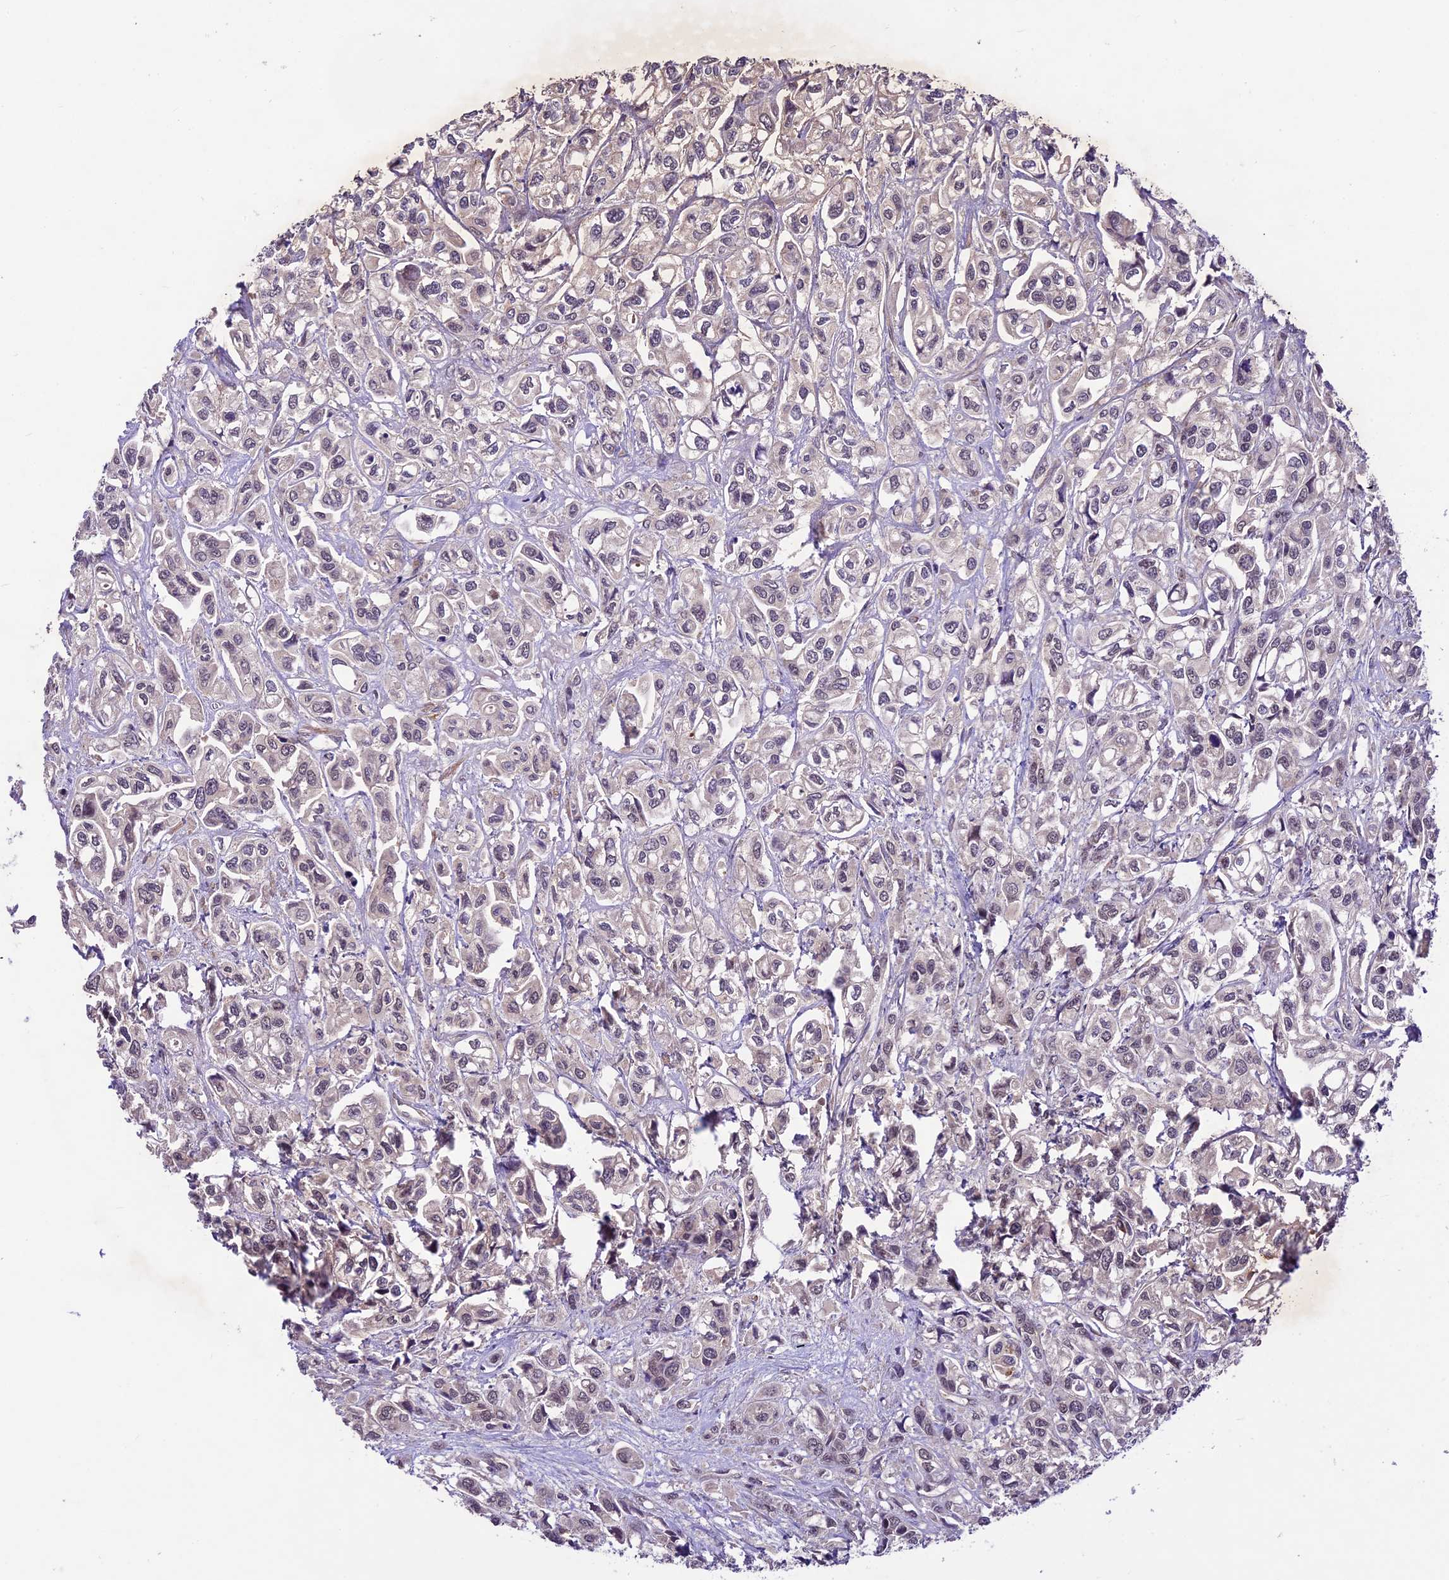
{"staining": {"intensity": "weak", "quantity": "<25%", "location": "cytoplasmic/membranous"}, "tissue": "urothelial cancer", "cell_type": "Tumor cells", "image_type": "cancer", "snomed": [{"axis": "morphology", "description": "Urothelial carcinoma, High grade"}, {"axis": "topography", "description": "Urinary bladder"}], "caption": "Human urothelial cancer stained for a protein using IHC displays no expression in tumor cells.", "gene": "ATP10A", "patient": {"sex": "male", "age": 67}}